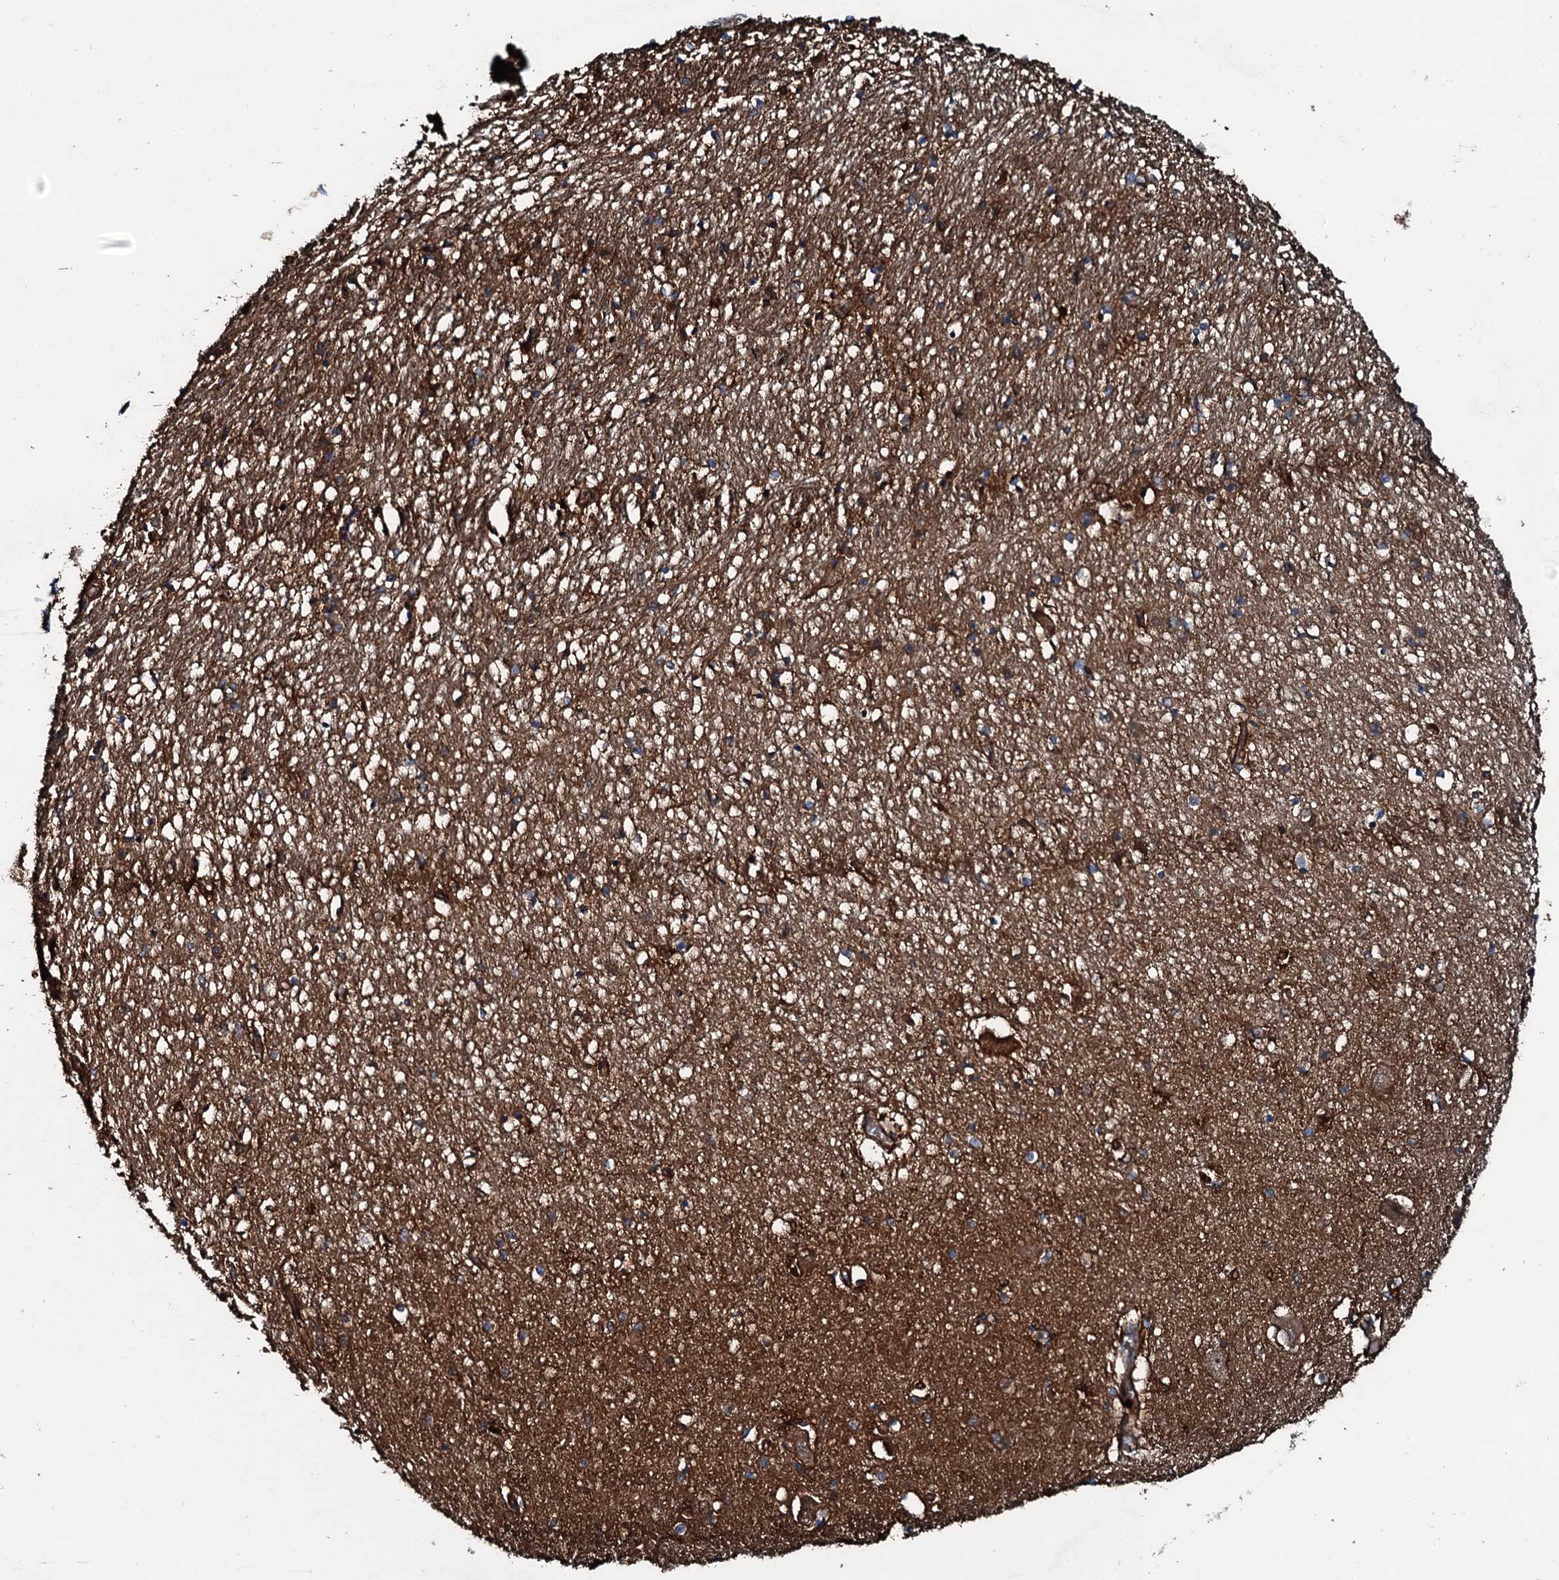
{"staining": {"intensity": "moderate", "quantity": ">75%", "location": "cytoplasmic/membranous"}, "tissue": "hippocampus", "cell_type": "Glial cells", "image_type": "normal", "snomed": [{"axis": "morphology", "description": "Normal tissue, NOS"}, {"axis": "topography", "description": "Hippocampus"}], "caption": "Protein staining reveals moderate cytoplasmic/membranous positivity in about >75% of glial cells in unremarkable hippocampus. The staining is performed using DAB (3,3'-diaminobenzidine) brown chromogen to label protein expression. The nuclei are counter-stained blue using hematoxylin.", "gene": "TRIM7", "patient": {"sex": "female", "age": 64}}